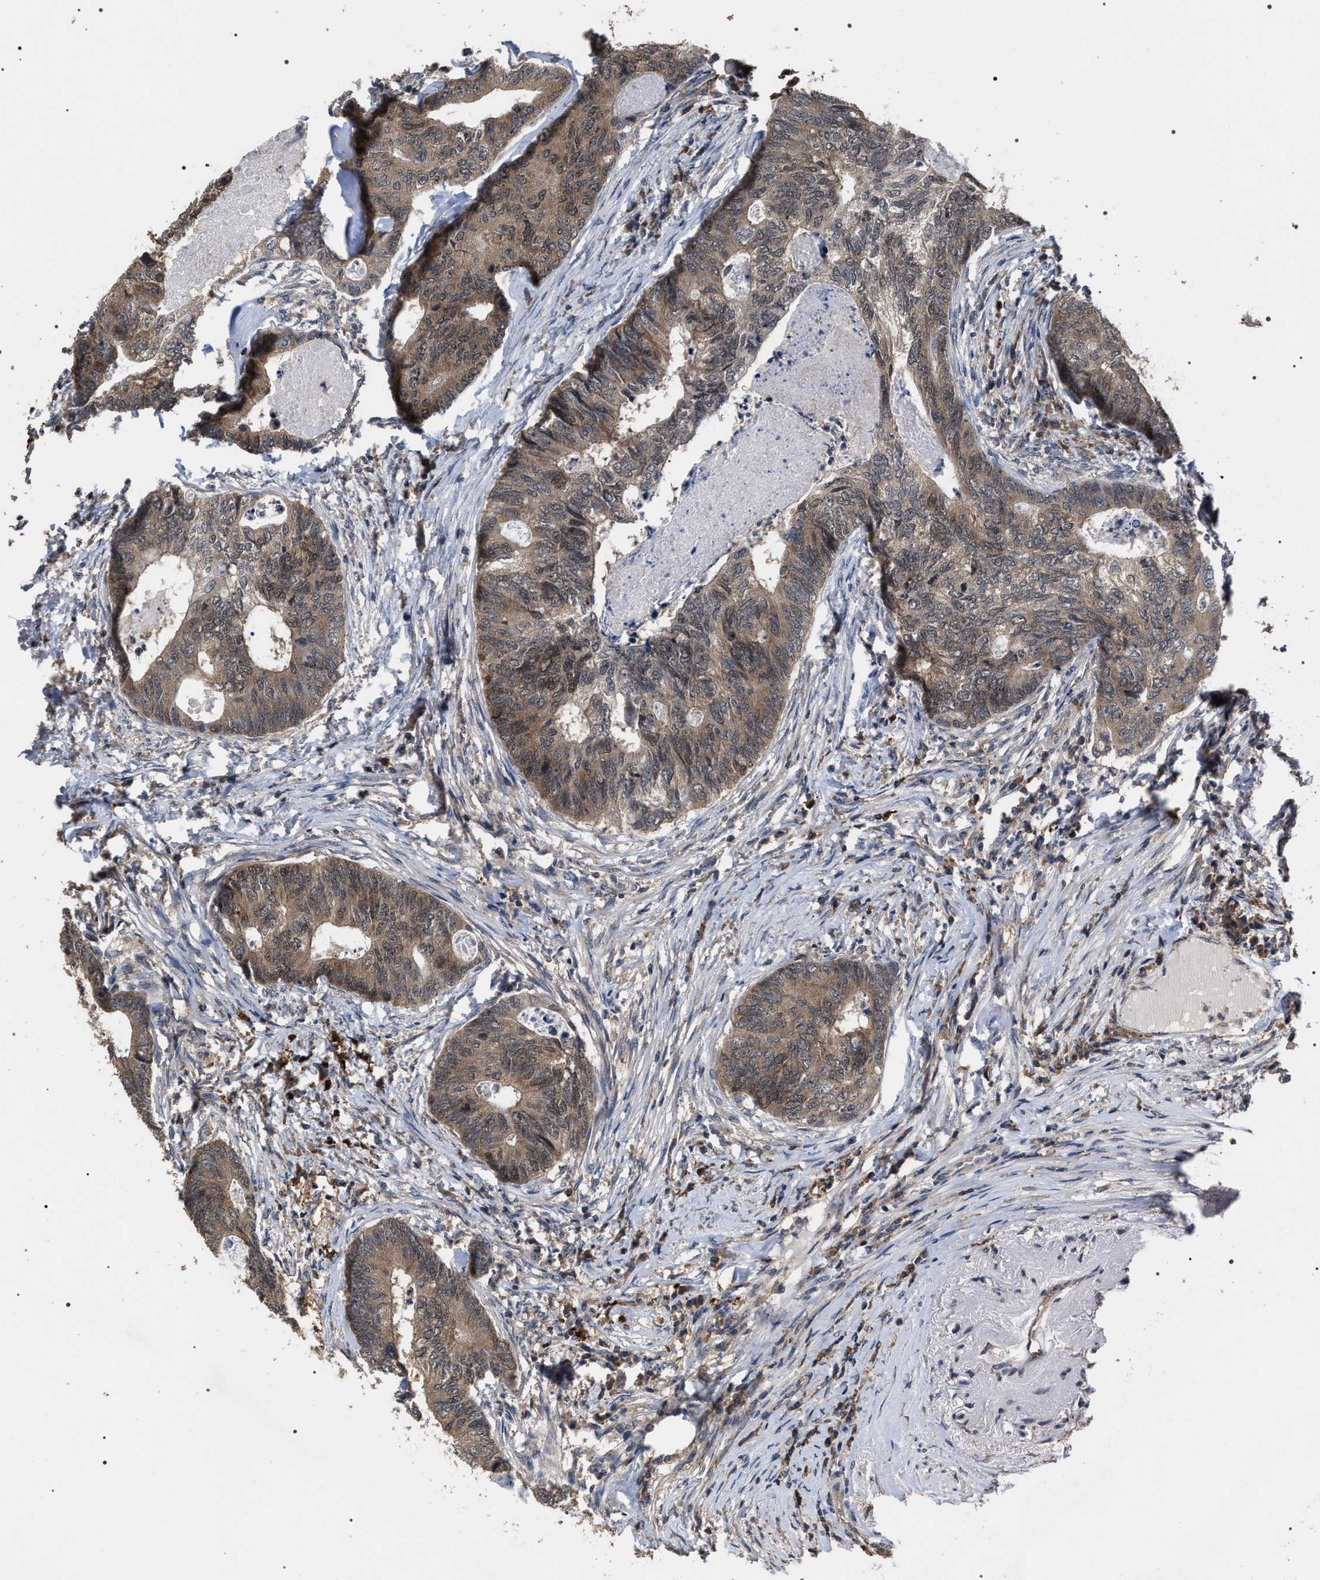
{"staining": {"intensity": "weak", "quantity": ">75%", "location": "cytoplasmic/membranous,nuclear"}, "tissue": "colorectal cancer", "cell_type": "Tumor cells", "image_type": "cancer", "snomed": [{"axis": "morphology", "description": "Adenocarcinoma, NOS"}, {"axis": "topography", "description": "Colon"}], "caption": "An IHC histopathology image of tumor tissue is shown. Protein staining in brown highlights weak cytoplasmic/membranous and nuclear positivity in adenocarcinoma (colorectal) within tumor cells. The staining was performed using DAB (3,3'-diaminobenzidine) to visualize the protein expression in brown, while the nuclei were stained in blue with hematoxylin (Magnification: 20x).", "gene": "UPF3A", "patient": {"sex": "female", "age": 67}}